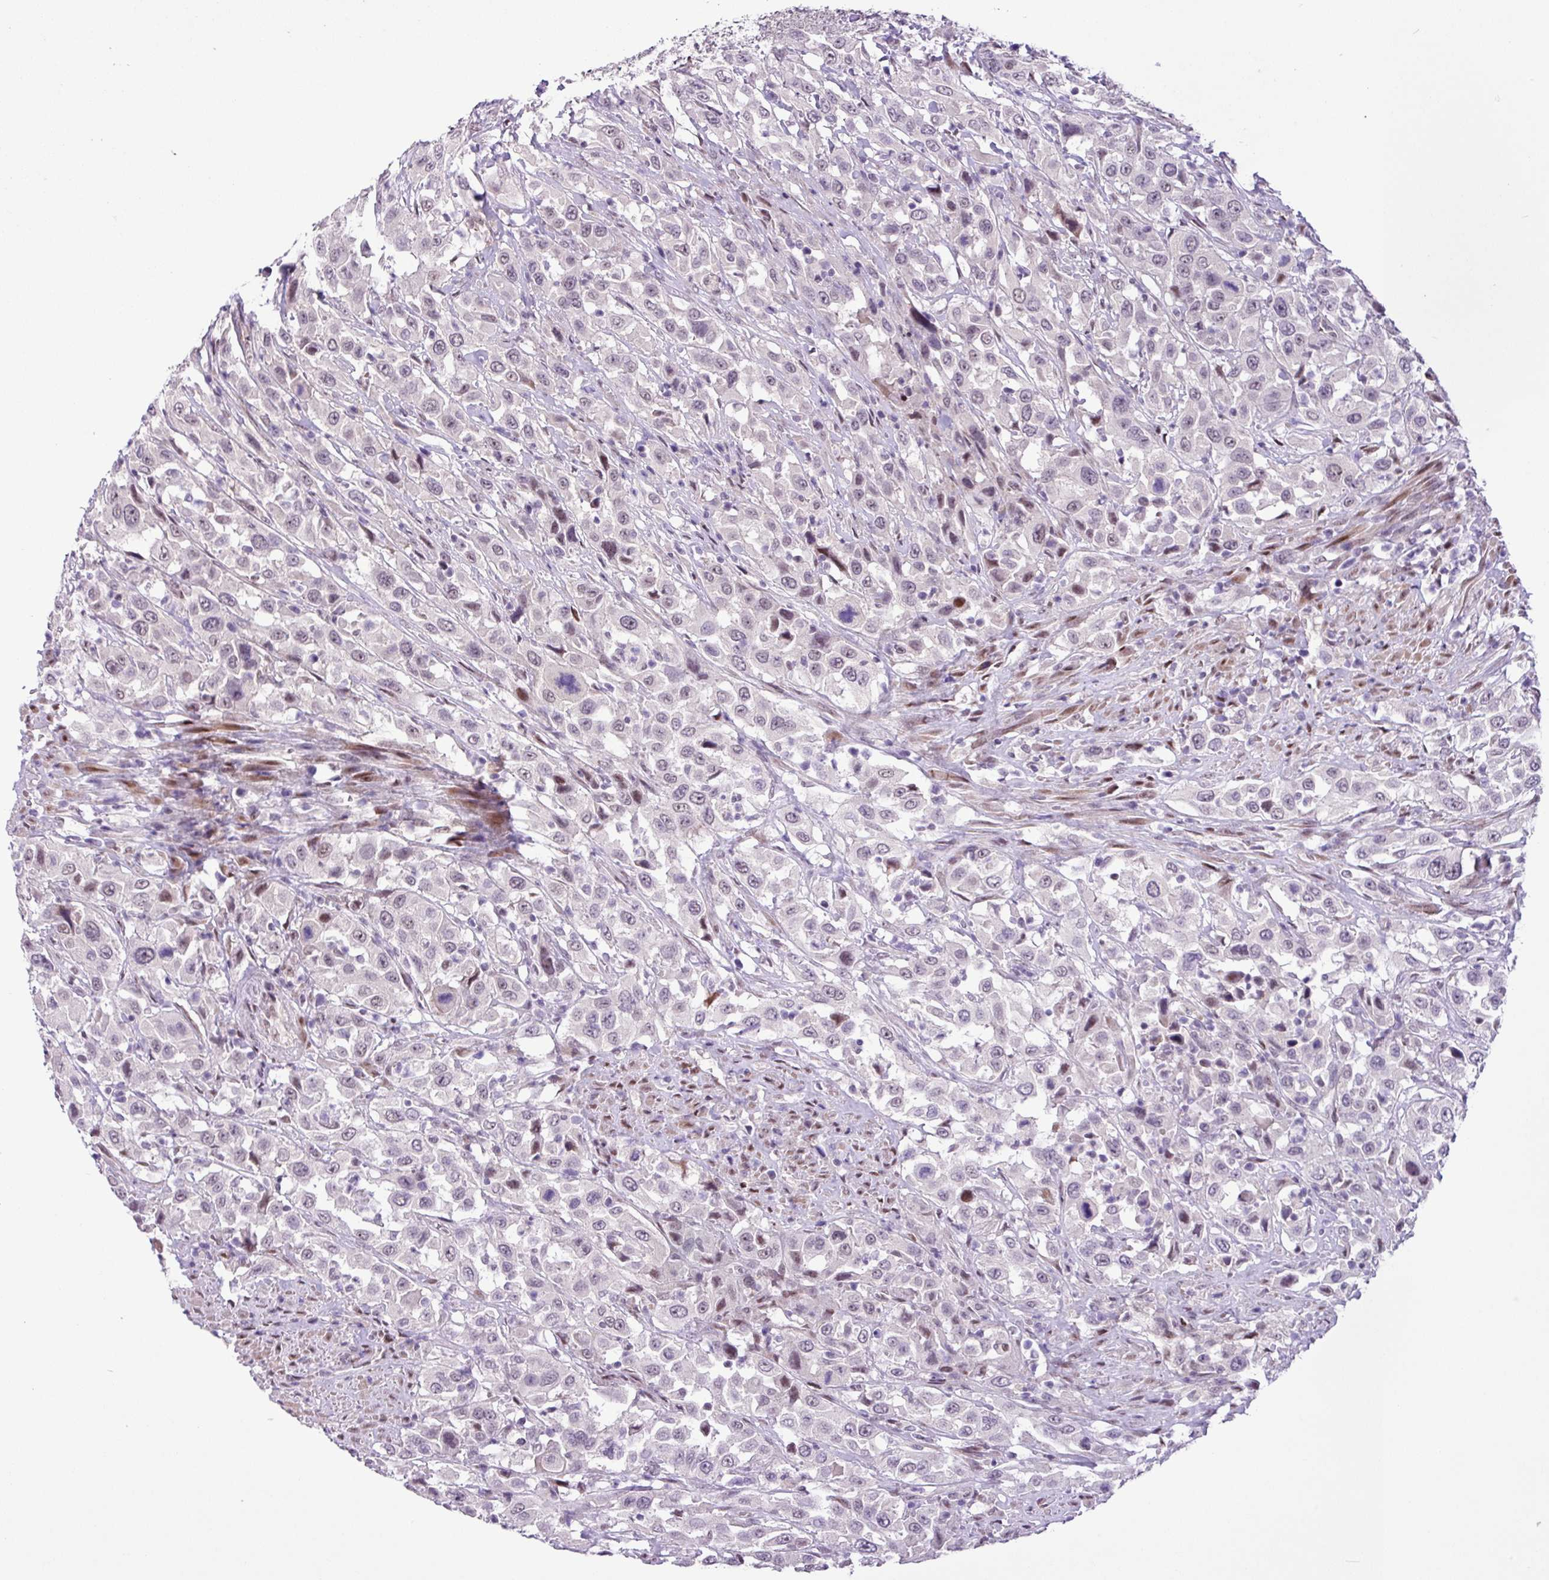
{"staining": {"intensity": "negative", "quantity": "none", "location": "none"}, "tissue": "urothelial cancer", "cell_type": "Tumor cells", "image_type": "cancer", "snomed": [{"axis": "morphology", "description": "Urothelial carcinoma, High grade"}, {"axis": "topography", "description": "Urinary bladder"}], "caption": "Immunohistochemical staining of human high-grade urothelial carcinoma demonstrates no significant positivity in tumor cells. Nuclei are stained in blue.", "gene": "ZNF354A", "patient": {"sex": "male", "age": 61}}